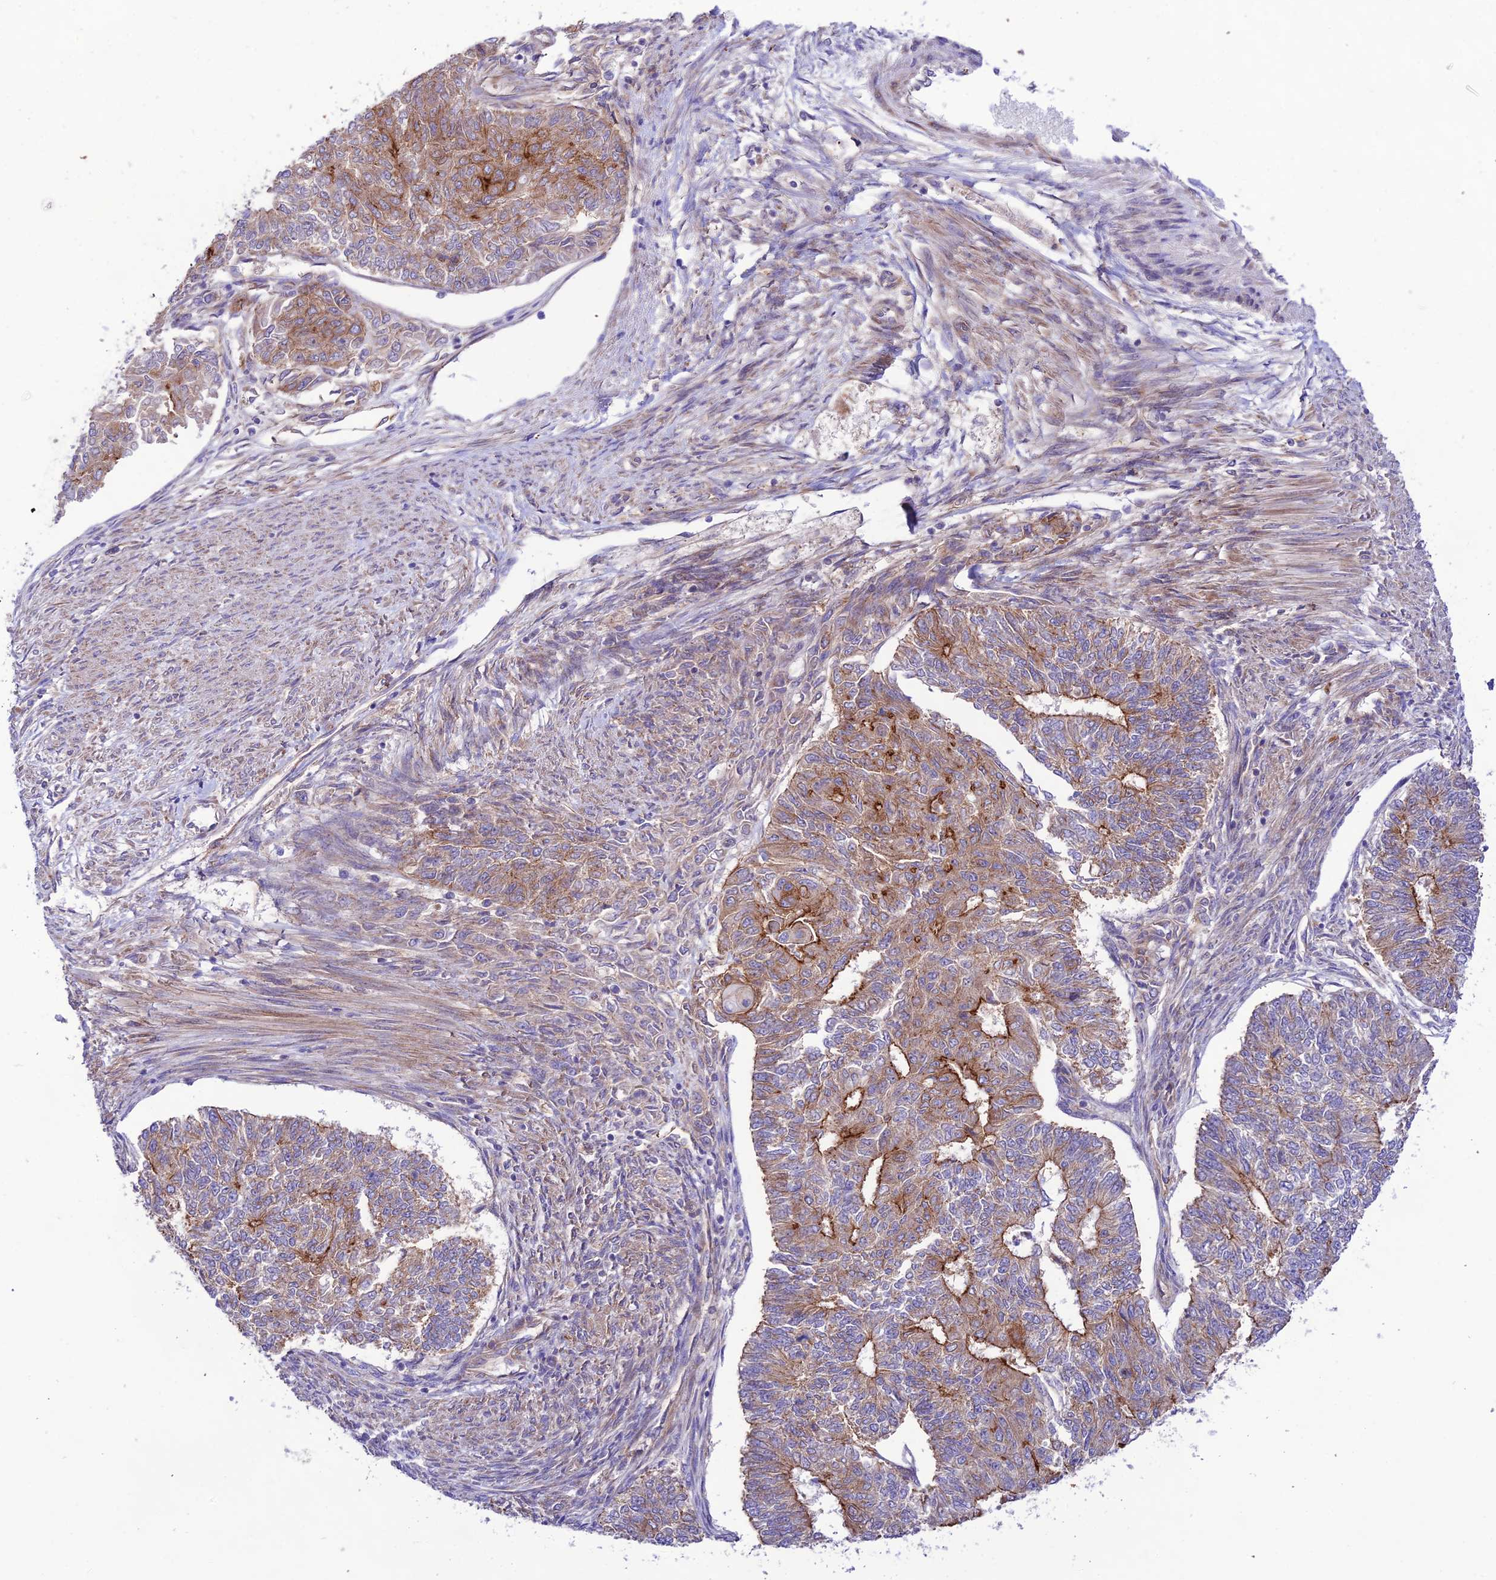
{"staining": {"intensity": "moderate", "quantity": "25%-75%", "location": "cytoplasmic/membranous"}, "tissue": "endometrial cancer", "cell_type": "Tumor cells", "image_type": "cancer", "snomed": [{"axis": "morphology", "description": "Adenocarcinoma, NOS"}, {"axis": "topography", "description": "Endometrium"}], "caption": "Adenocarcinoma (endometrial) stained for a protein exhibits moderate cytoplasmic/membranous positivity in tumor cells.", "gene": "LACTB2", "patient": {"sex": "female", "age": 32}}